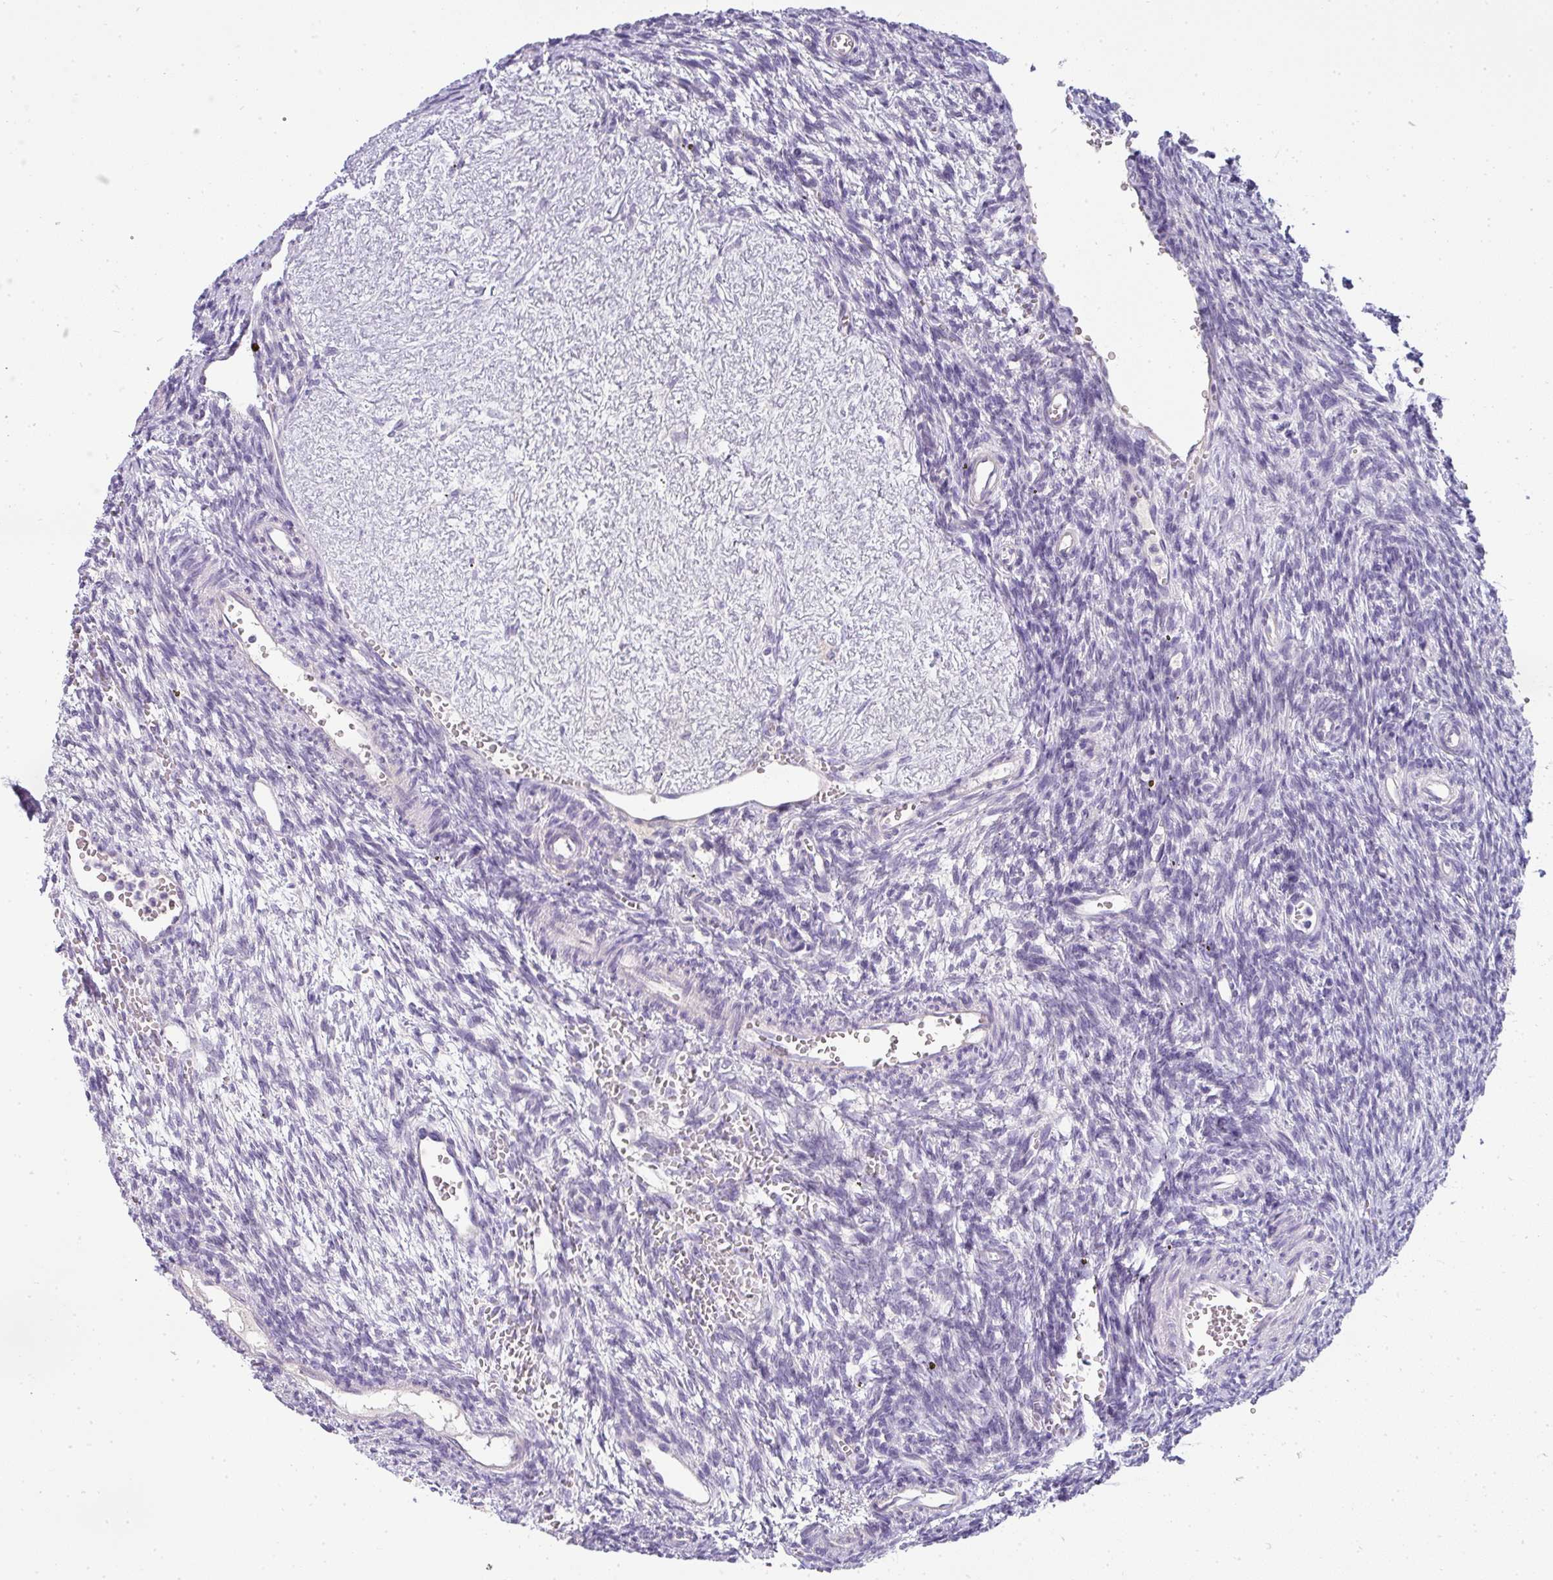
{"staining": {"intensity": "negative", "quantity": "none", "location": "none"}, "tissue": "ovary", "cell_type": "Ovarian stroma cells", "image_type": "normal", "snomed": [{"axis": "morphology", "description": "Normal tissue, NOS"}, {"axis": "topography", "description": "Ovary"}], "caption": "Immunohistochemistry of unremarkable human ovary reveals no expression in ovarian stroma cells.", "gene": "ASXL3", "patient": {"sex": "female", "age": 39}}